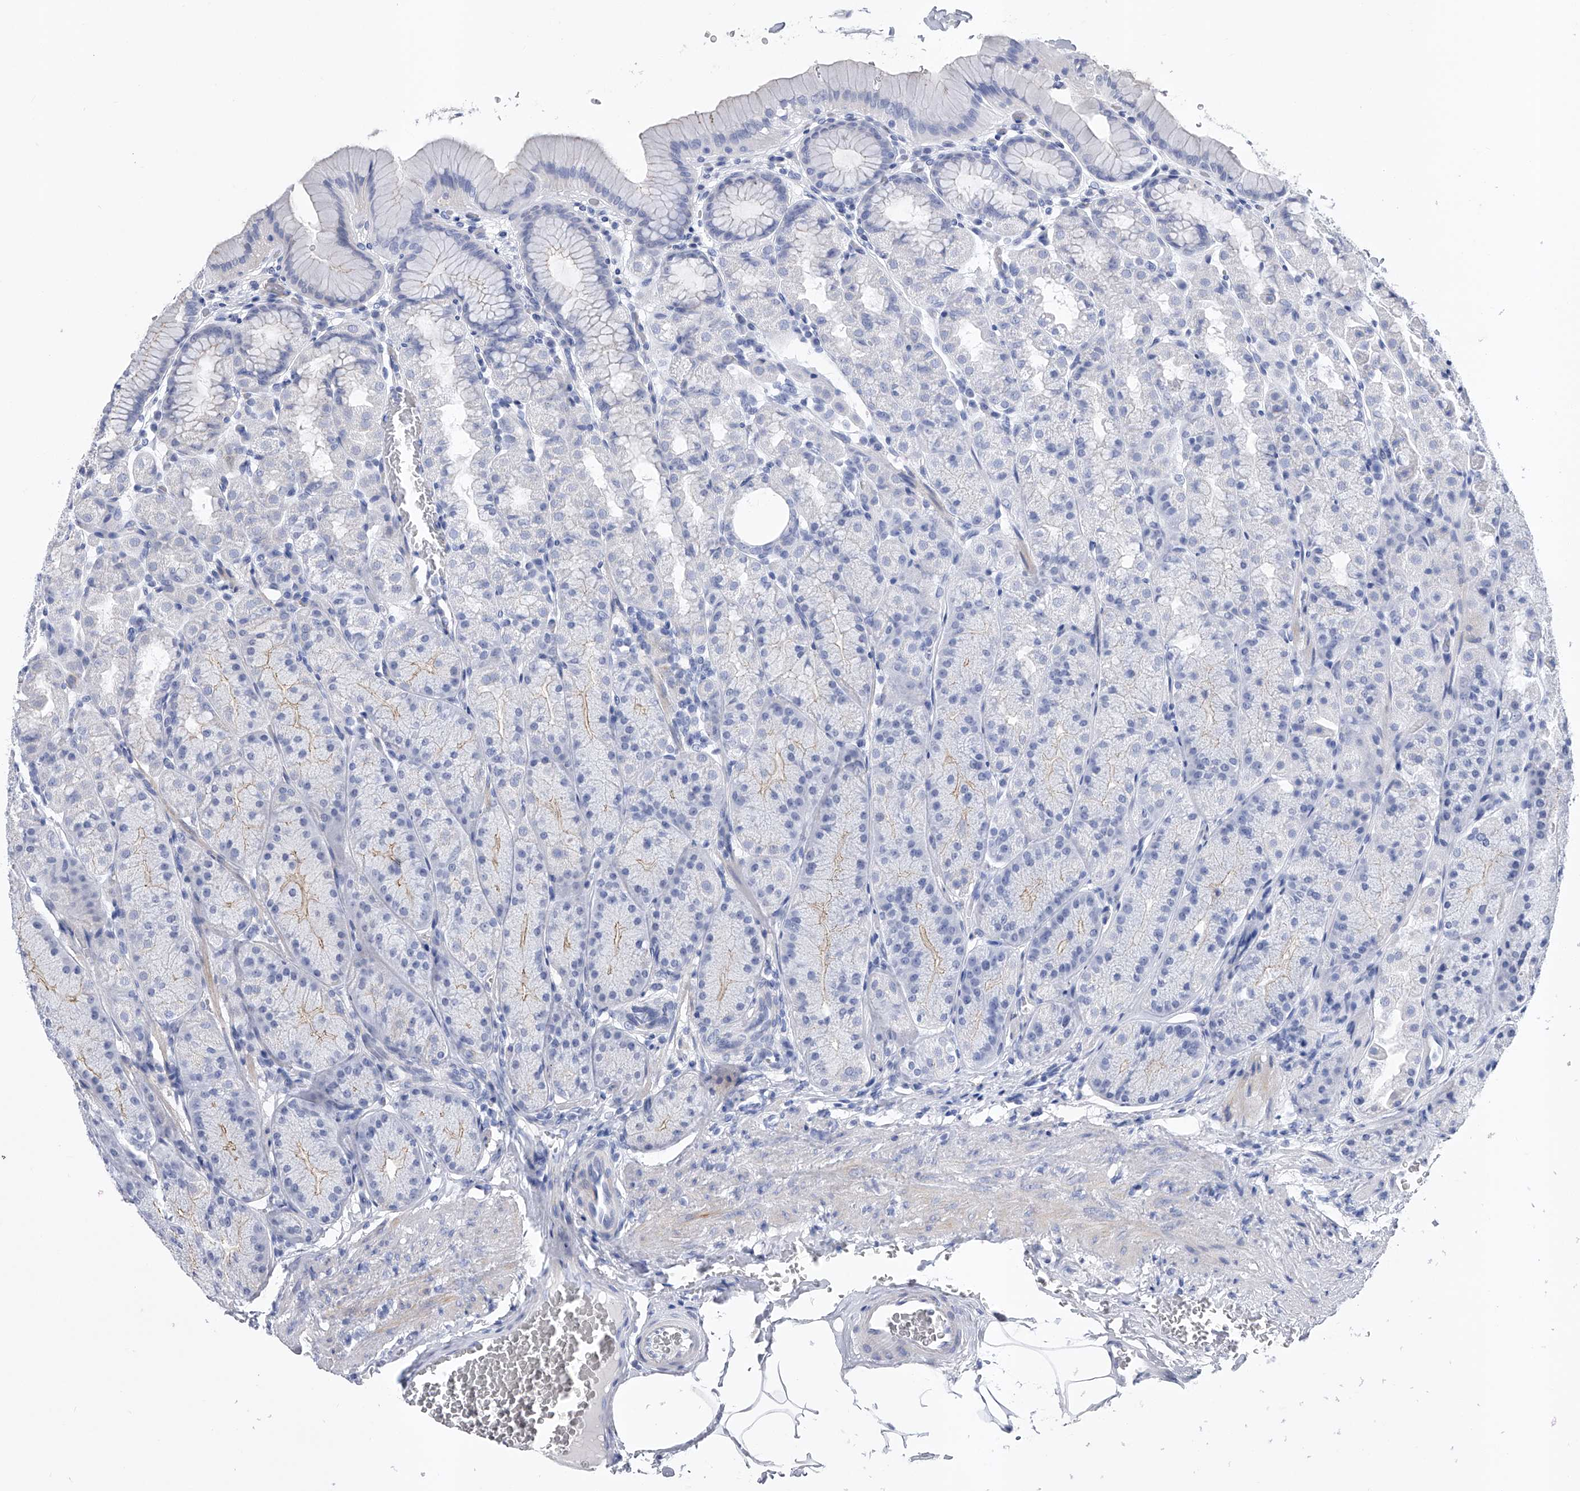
{"staining": {"intensity": "weak", "quantity": "<25%", "location": "cytoplasmic/membranous"}, "tissue": "stomach", "cell_type": "Glandular cells", "image_type": "normal", "snomed": [{"axis": "morphology", "description": "Normal tissue, NOS"}, {"axis": "topography", "description": "Stomach"}], "caption": "This is an immunohistochemistry photomicrograph of normal stomach. There is no positivity in glandular cells.", "gene": "ENSG00000250424", "patient": {"sex": "male", "age": 42}}